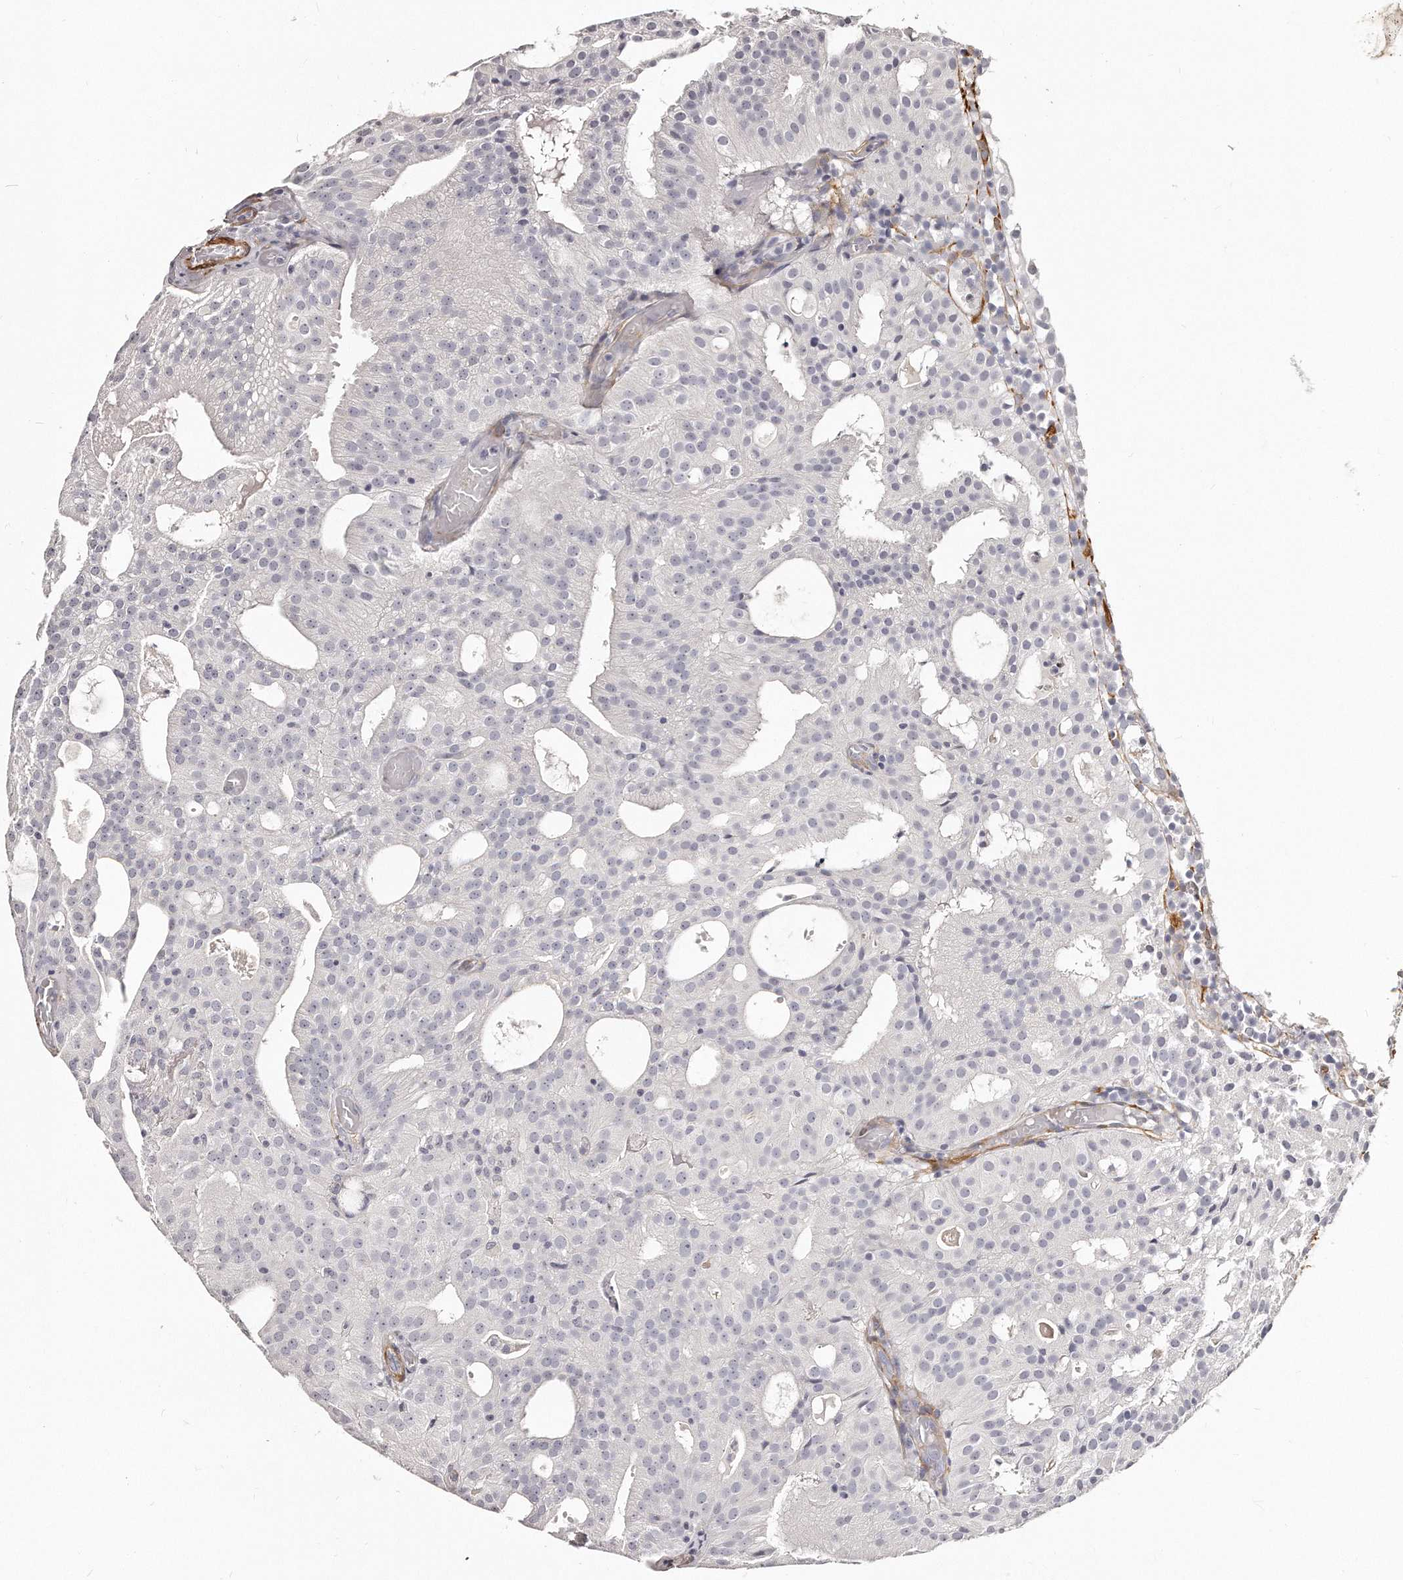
{"staining": {"intensity": "negative", "quantity": "none", "location": "none"}, "tissue": "prostate cancer", "cell_type": "Tumor cells", "image_type": "cancer", "snomed": [{"axis": "morphology", "description": "Adenocarcinoma, Medium grade"}, {"axis": "topography", "description": "Prostate"}], "caption": "IHC micrograph of neoplastic tissue: human prostate cancer stained with DAB (3,3'-diaminobenzidine) exhibits no significant protein positivity in tumor cells.", "gene": "LMOD1", "patient": {"sex": "male", "age": 88}}